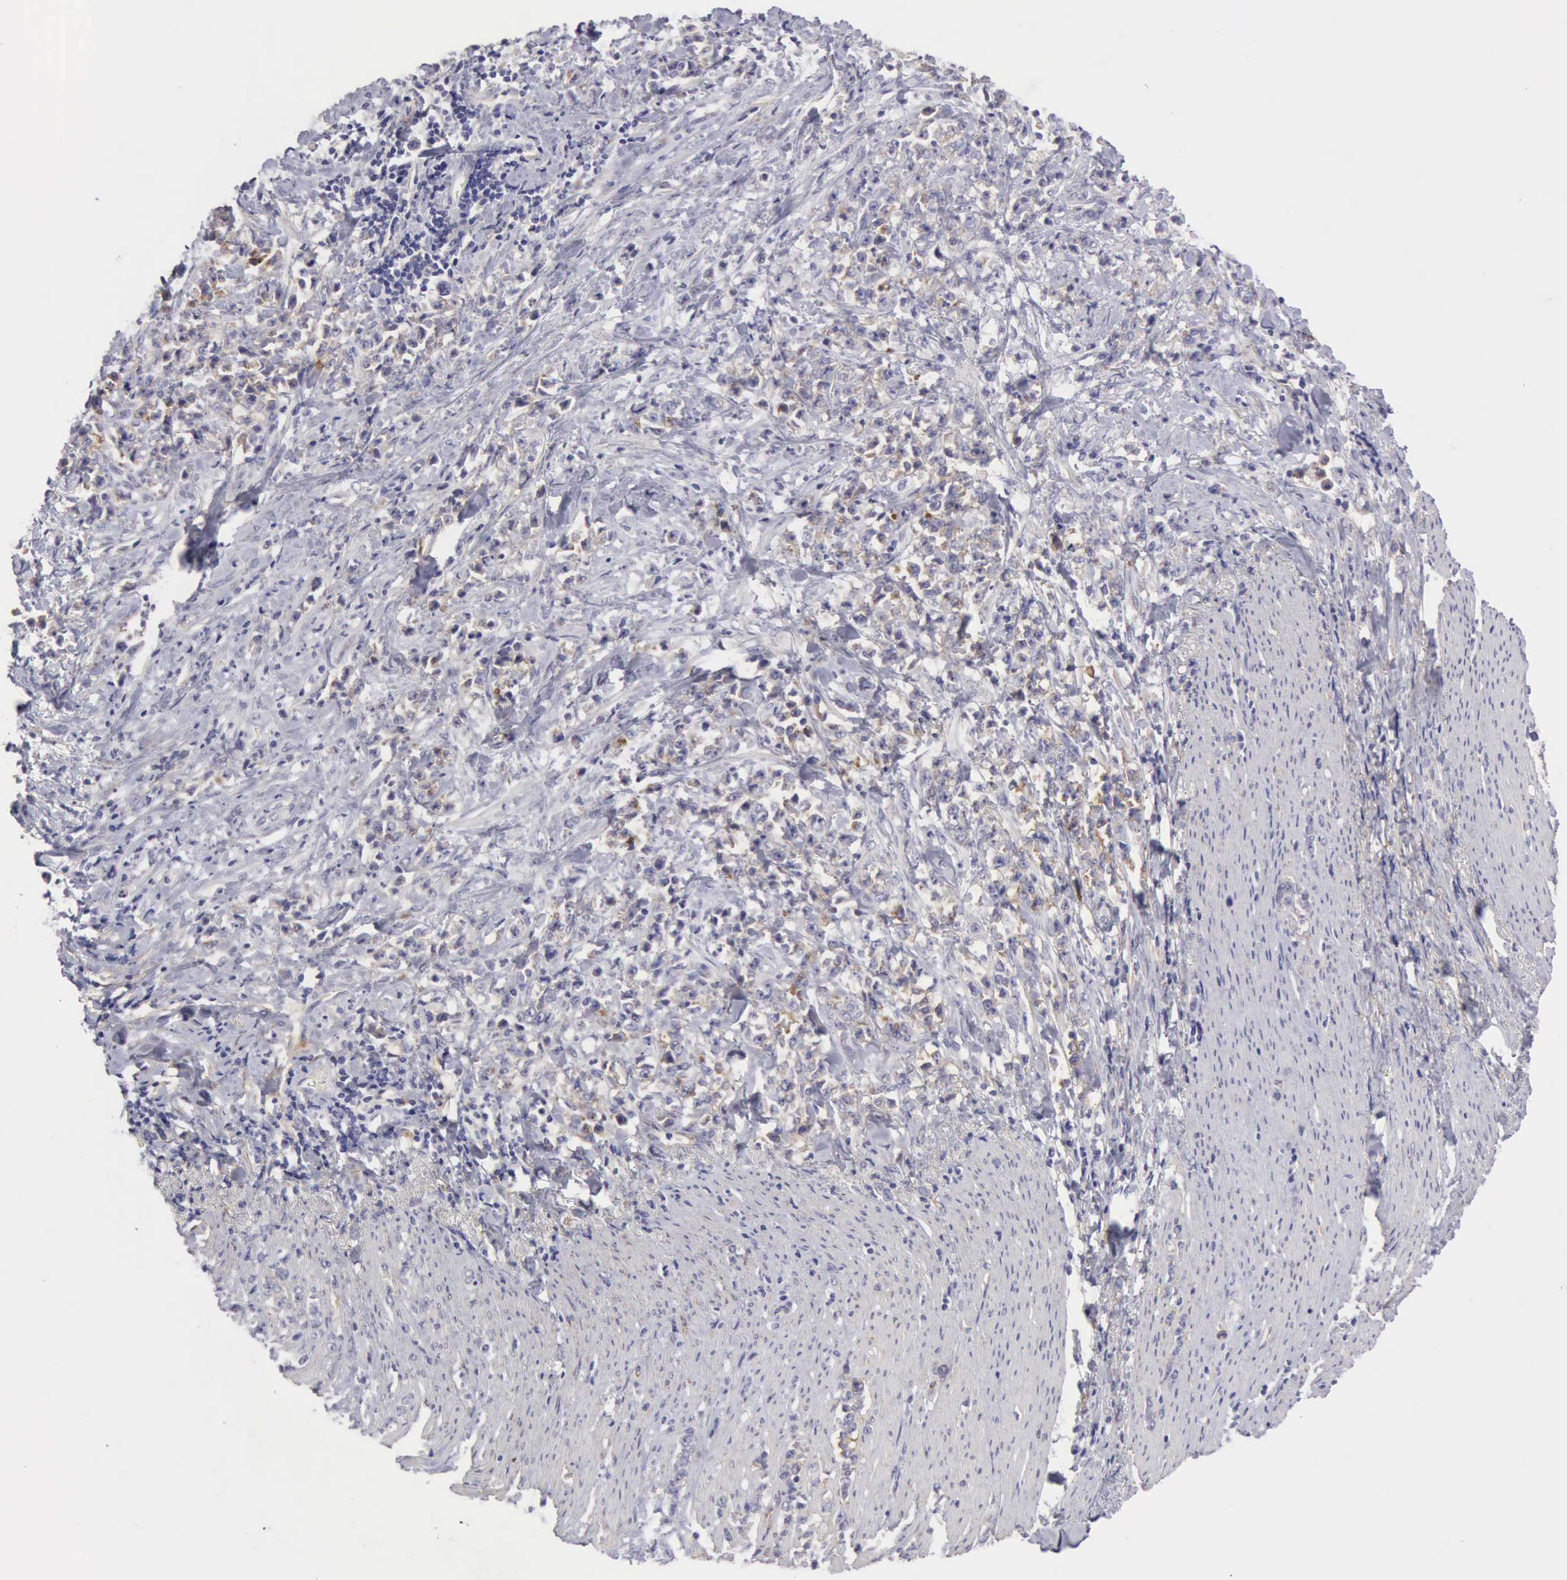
{"staining": {"intensity": "negative", "quantity": "none", "location": "none"}, "tissue": "stomach cancer", "cell_type": "Tumor cells", "image_type": "cancer", "snomed": [{"axis": "morphology", "description": "Adenocarcinoma, NOS"}, {"axis": "topography", "description": "Stomach, lower"}], "caption": "DAB immunohistochemical staining of stomach adenocarcinoma displays no significant staining in tumor cells.", "gene": "TFRC", "patient": {"sex": "male", "age": 88}}